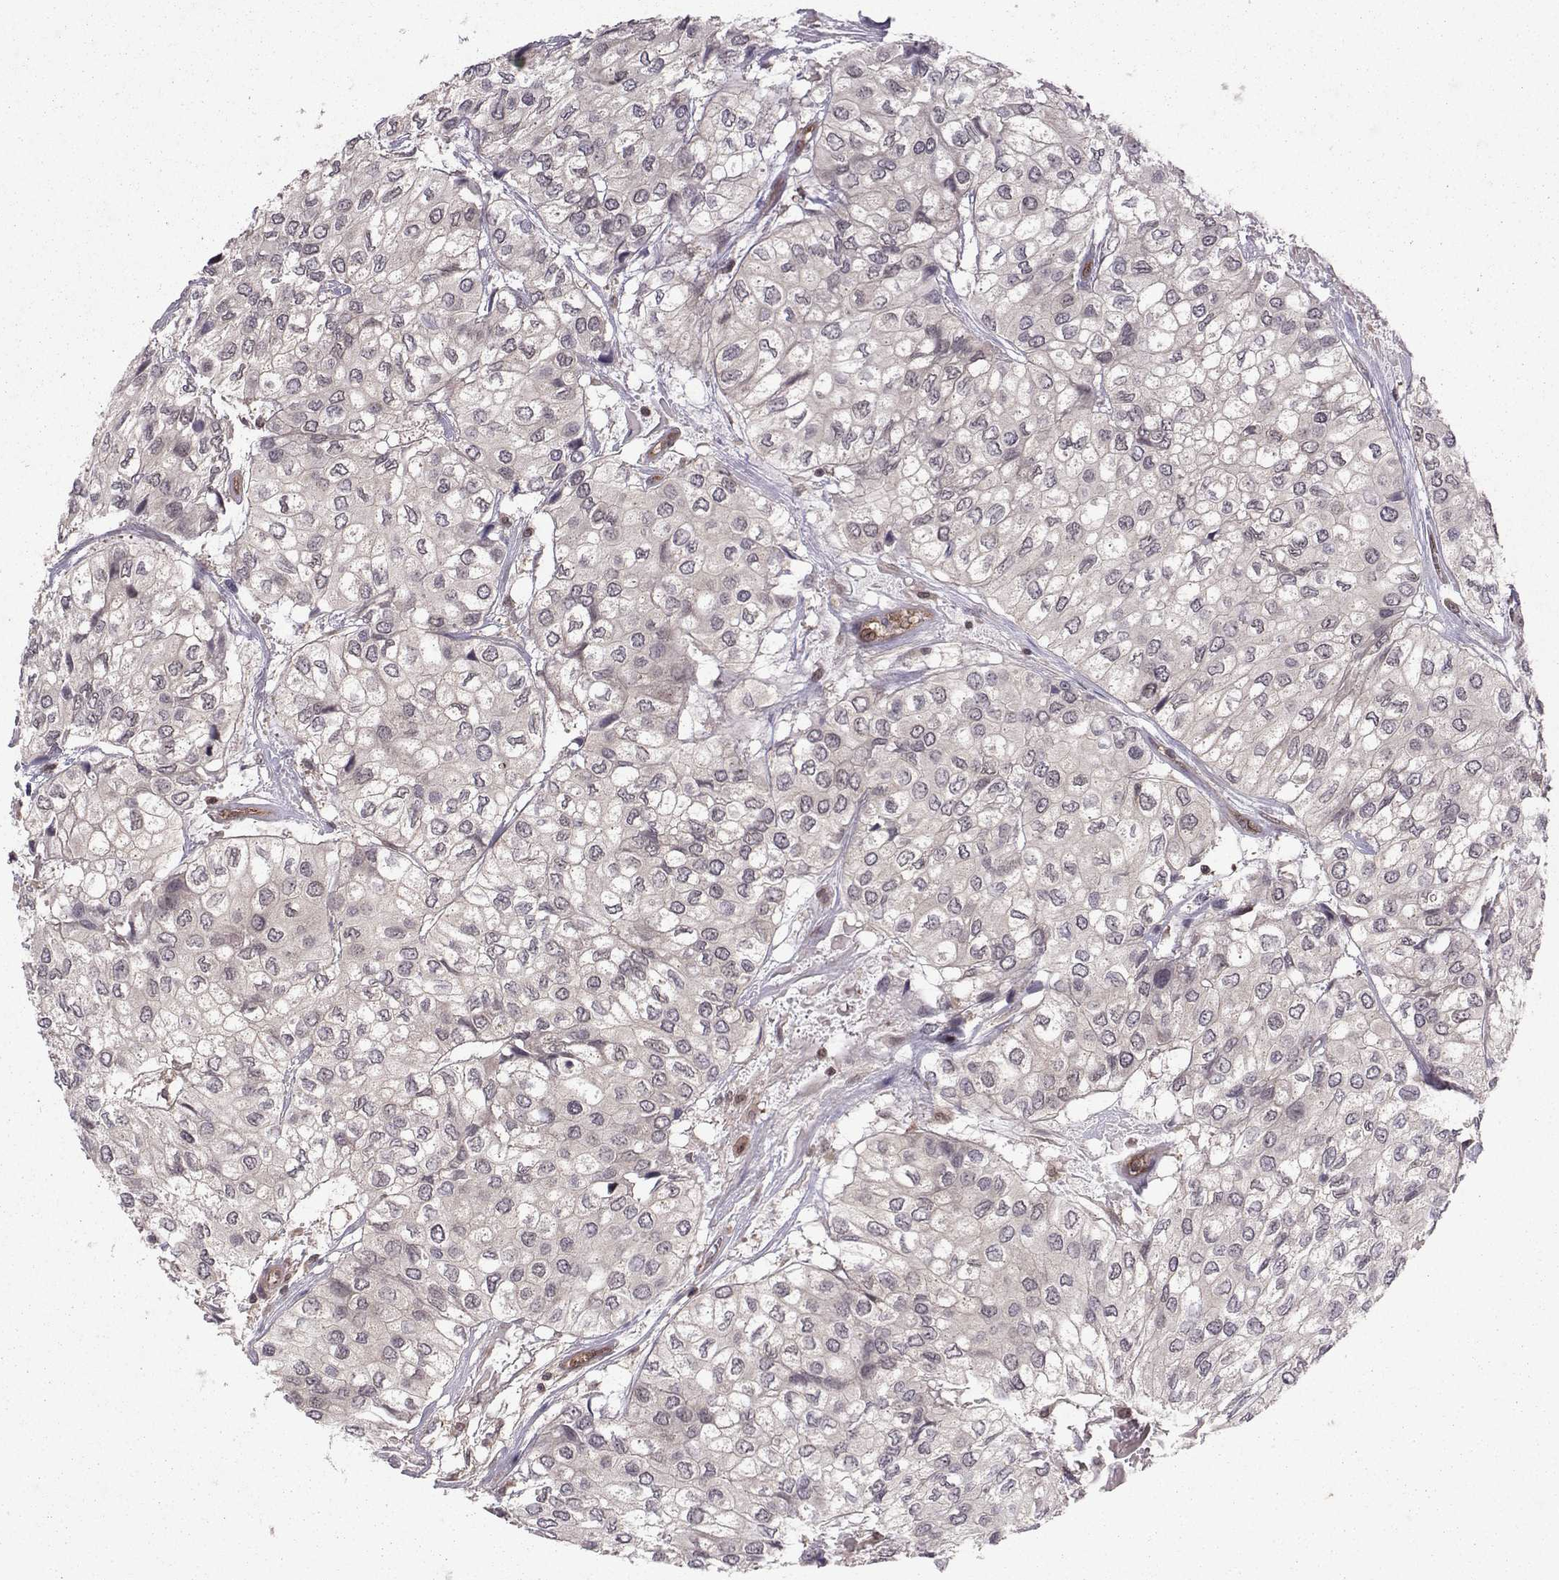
{"staining": {"intensity": "negative", "quantity": "none", "location": "none"}, "tissue": "urothelial cancer", "cell_type": "Tumor cells", "image_type": "cancer", "snomed": [{"axis": "morphology", "description": "Urothelial carcinoma, High grade"}, {"axis": "topography", "description": "Urinary bladder"}], "caption": "Protein analysis of urothelial cancer demonstrates no significant expression in tumor cells.", "gene": "PPP2R2A", "patient": {"sex": "male", "age": 73}}